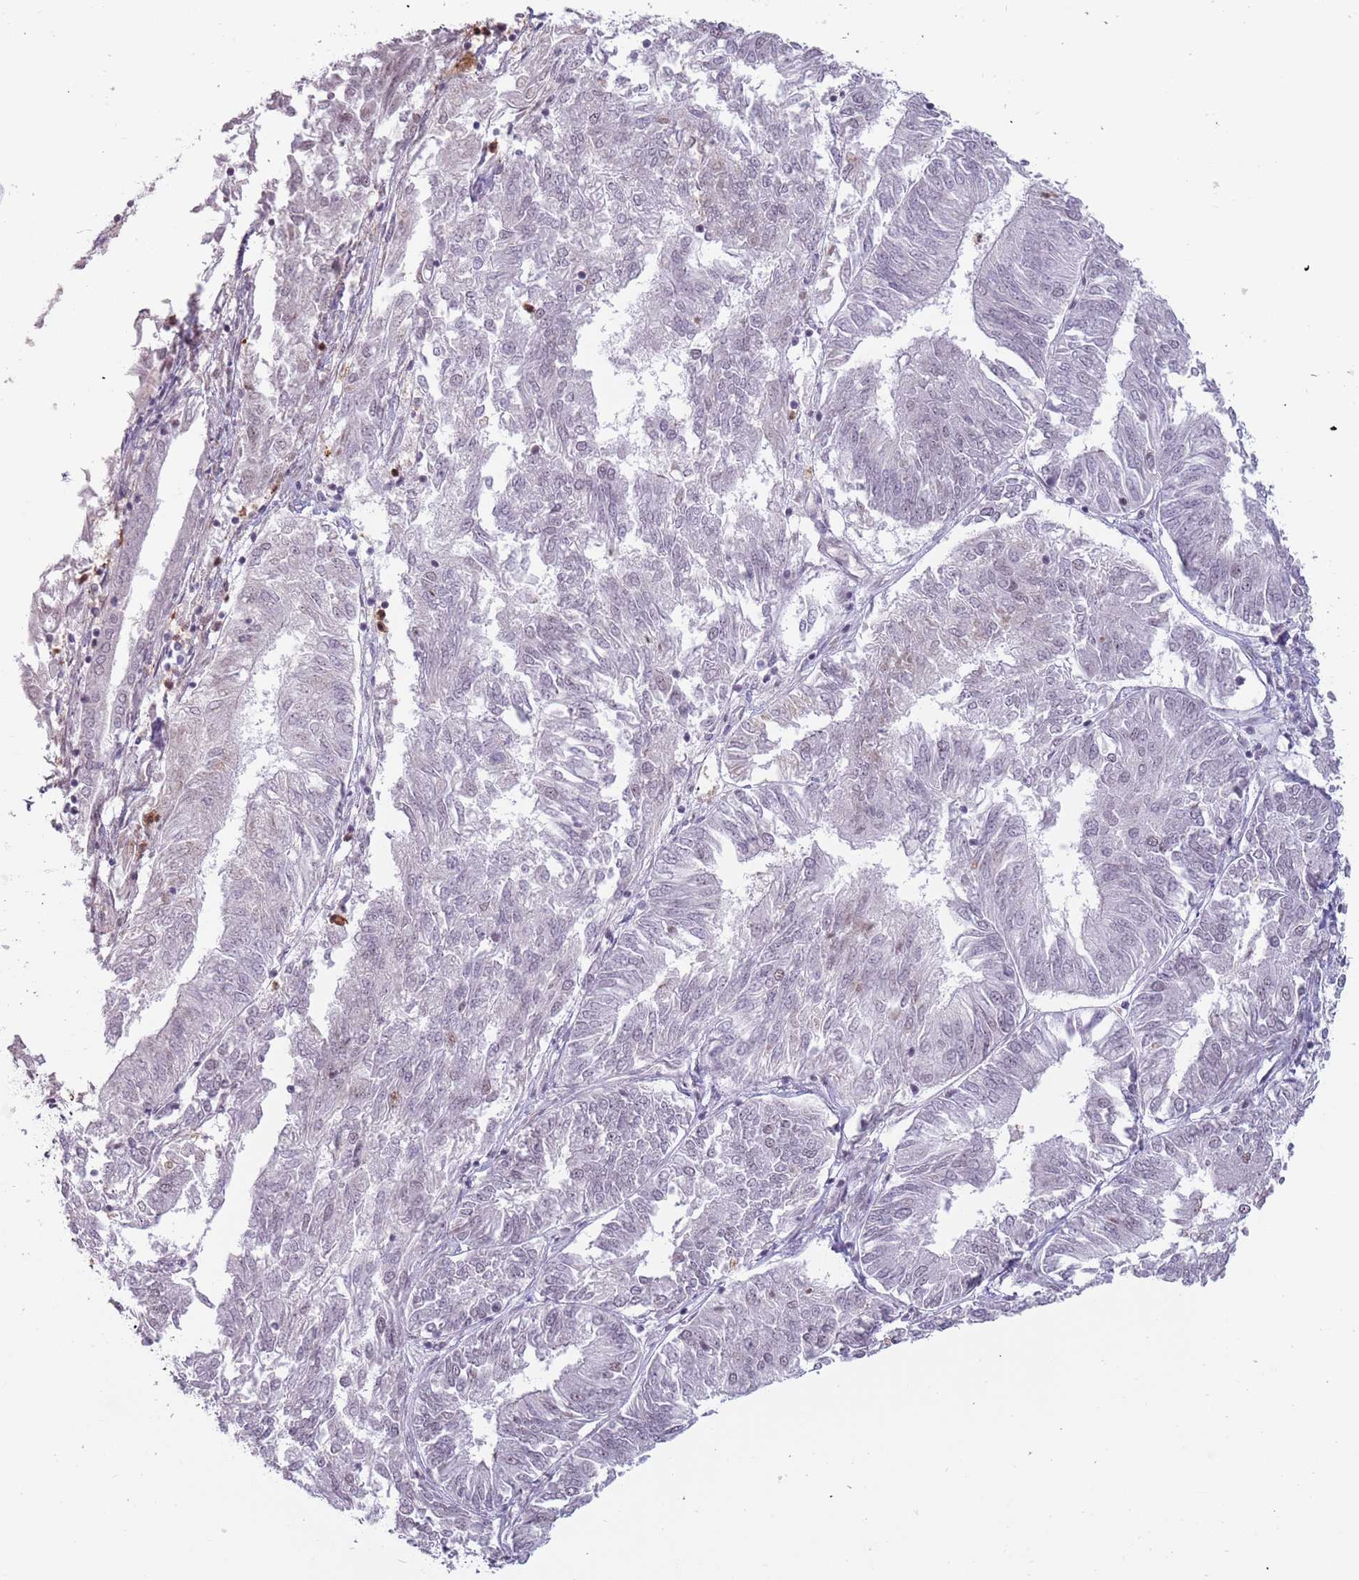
{"staining": {"intensity": "negative", "quantity": "none", "location": "none"}, "tissue": "endometrial cancer", "cell_type": "Tumor cells", "image_type": "cancer", "snomed": [{"axis": "morphology", "description": "Adenocarcinoma, NOS"}, {"axis": "topography", "description": "Endometrium"}], "caption": "The micrograph demonstrates no significant staining in tumor cells of endometrial cancer. (Brightfield microscopy of DAB immunohistochemistry at high magnification).", "gene": "REXO4", "patient": {"sex": "female", "age": 58}}